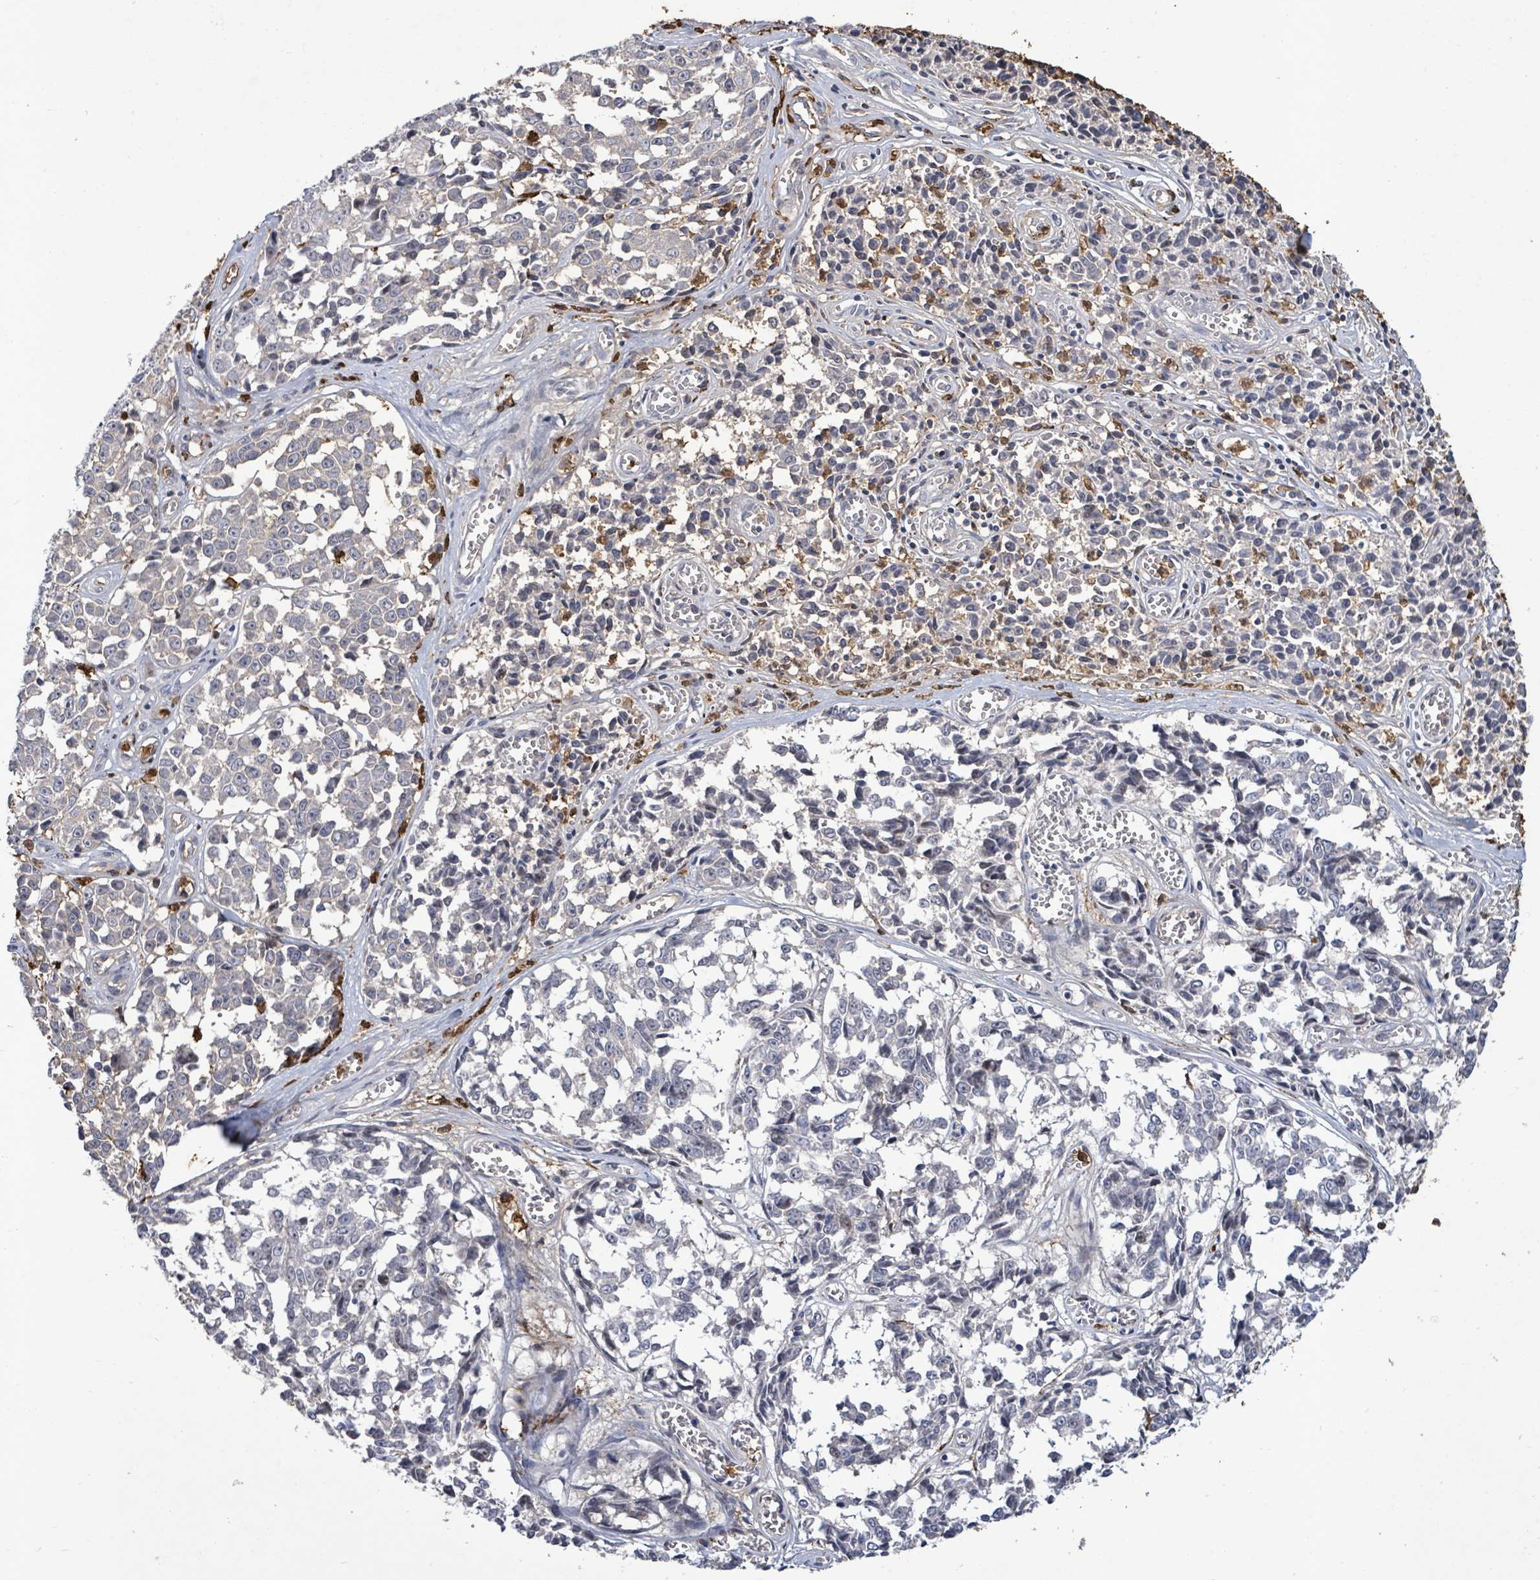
{"staining": {"intensity": "negative", "quantity": "none", "location": "none"}, "tissue": "melanoma", "cell_type": "Tumor cells", "image_type": "cancer", "snomed": [{"axis": "morphology", "description": "Malignant melanoma, NOS"}, {"axis": "topography", "description": "Skin"}], "caption": "DAB (3,3'-diaminobenzidine) immunohistochemical staining of human malignant melanoma demonstrates no significant positivity in tumor cells. (Stains: DAB (3,3'-diaminobenzidine) immunohistochemistry (IHC) with hematoxylin counter stain, Microscopy: brightfield microscopy at high magnification).", "gene": "FAM210A", "patient": {"sex": "female", "age": 64}}